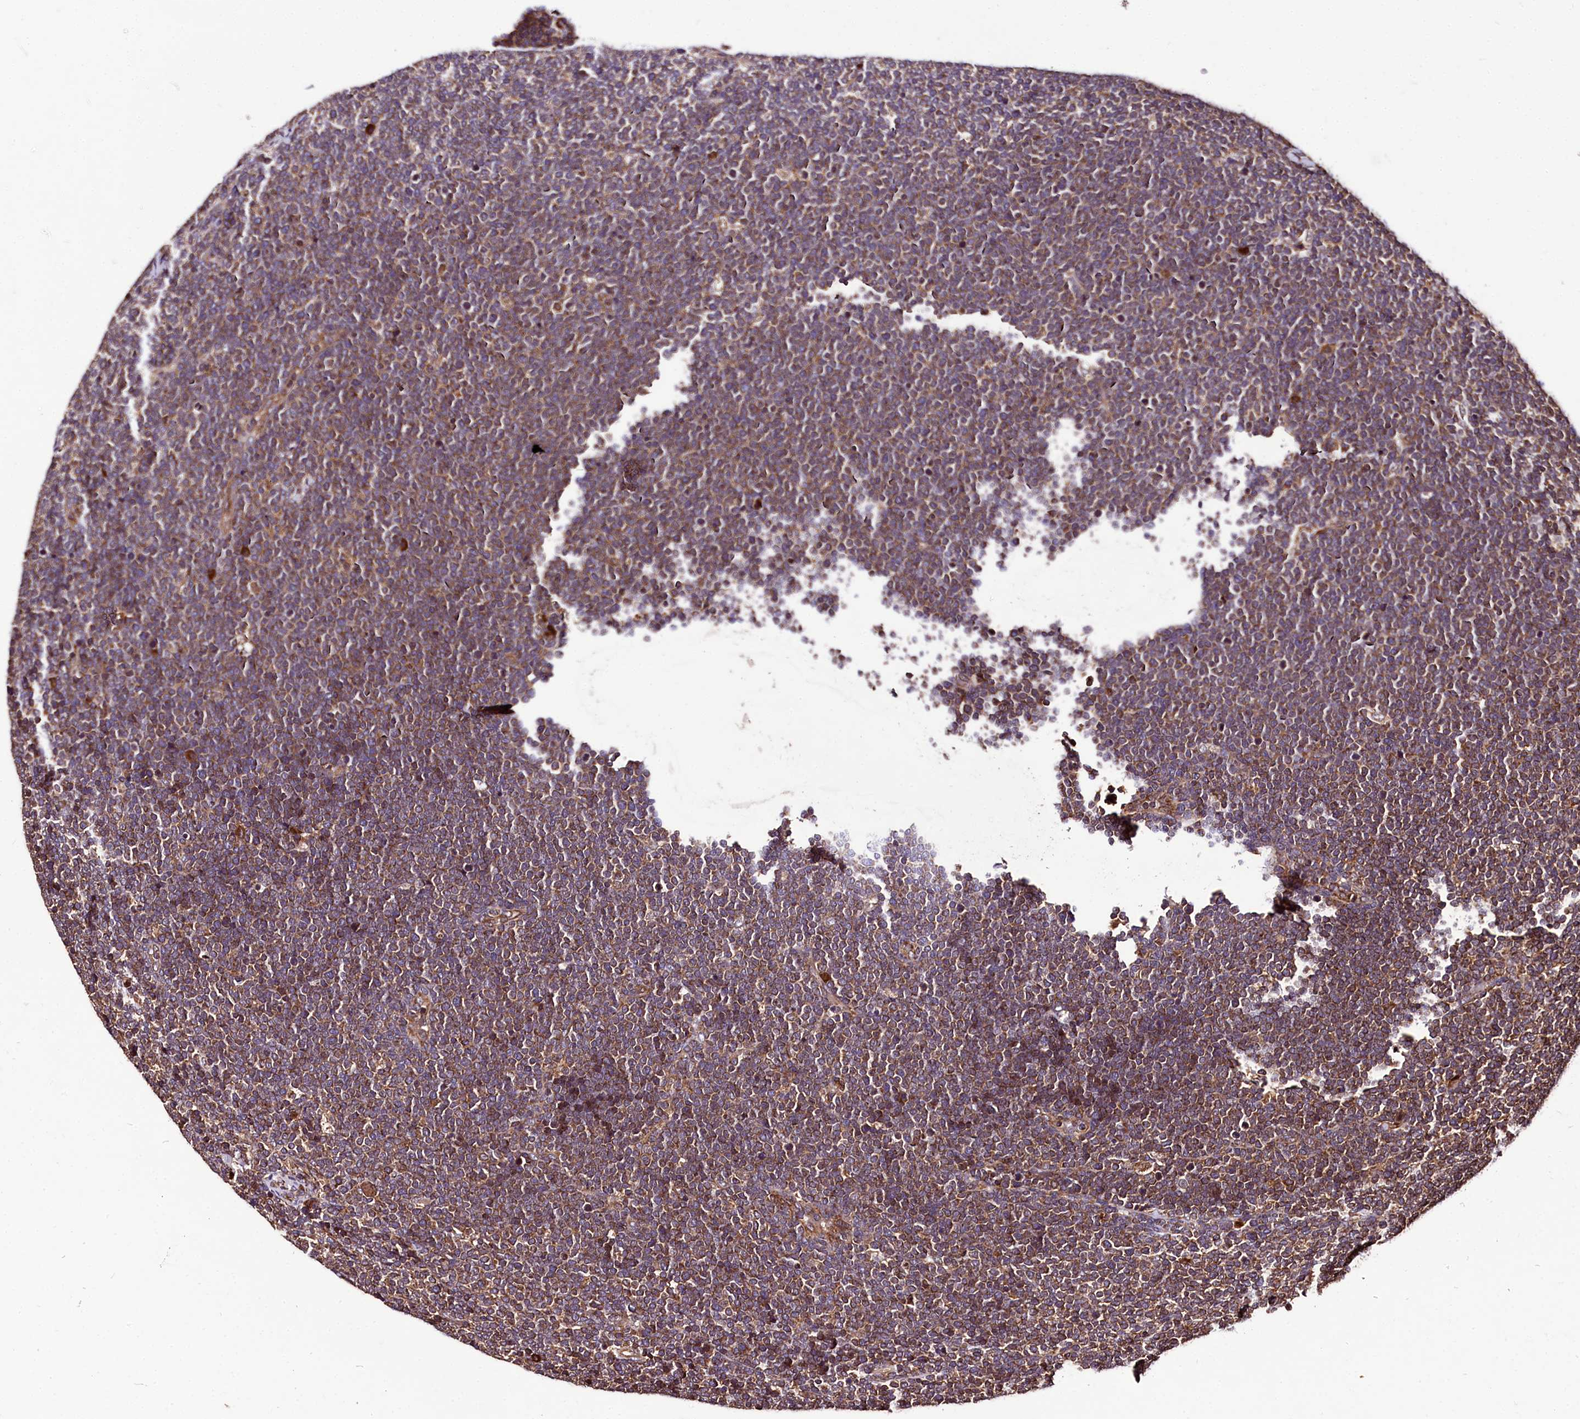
{"staining": {"intensity": "moderate", "quantity": ">75%", "location": "cytoplasmic/membranous"}, "tissue": "lymphoma", "cell_type": "Tumor cells", "image_type": "cancer", "snomed": [{"axis": "morphology", "description": "Malignant lymphoma, non-Hodgkin's type, High grade"}, {"axis": "topography", "description": "Lymph node"}], "caption": "Malignant lymphoma, non-Hodgkin's type (high-grade) stained for a protein (brown) reveals moderate cytoplasmic/membranous positive staining in approximately >75% of tumor cells.", "gene": "LRSAM1", "patient": {"sex": "male", "age": 13}}